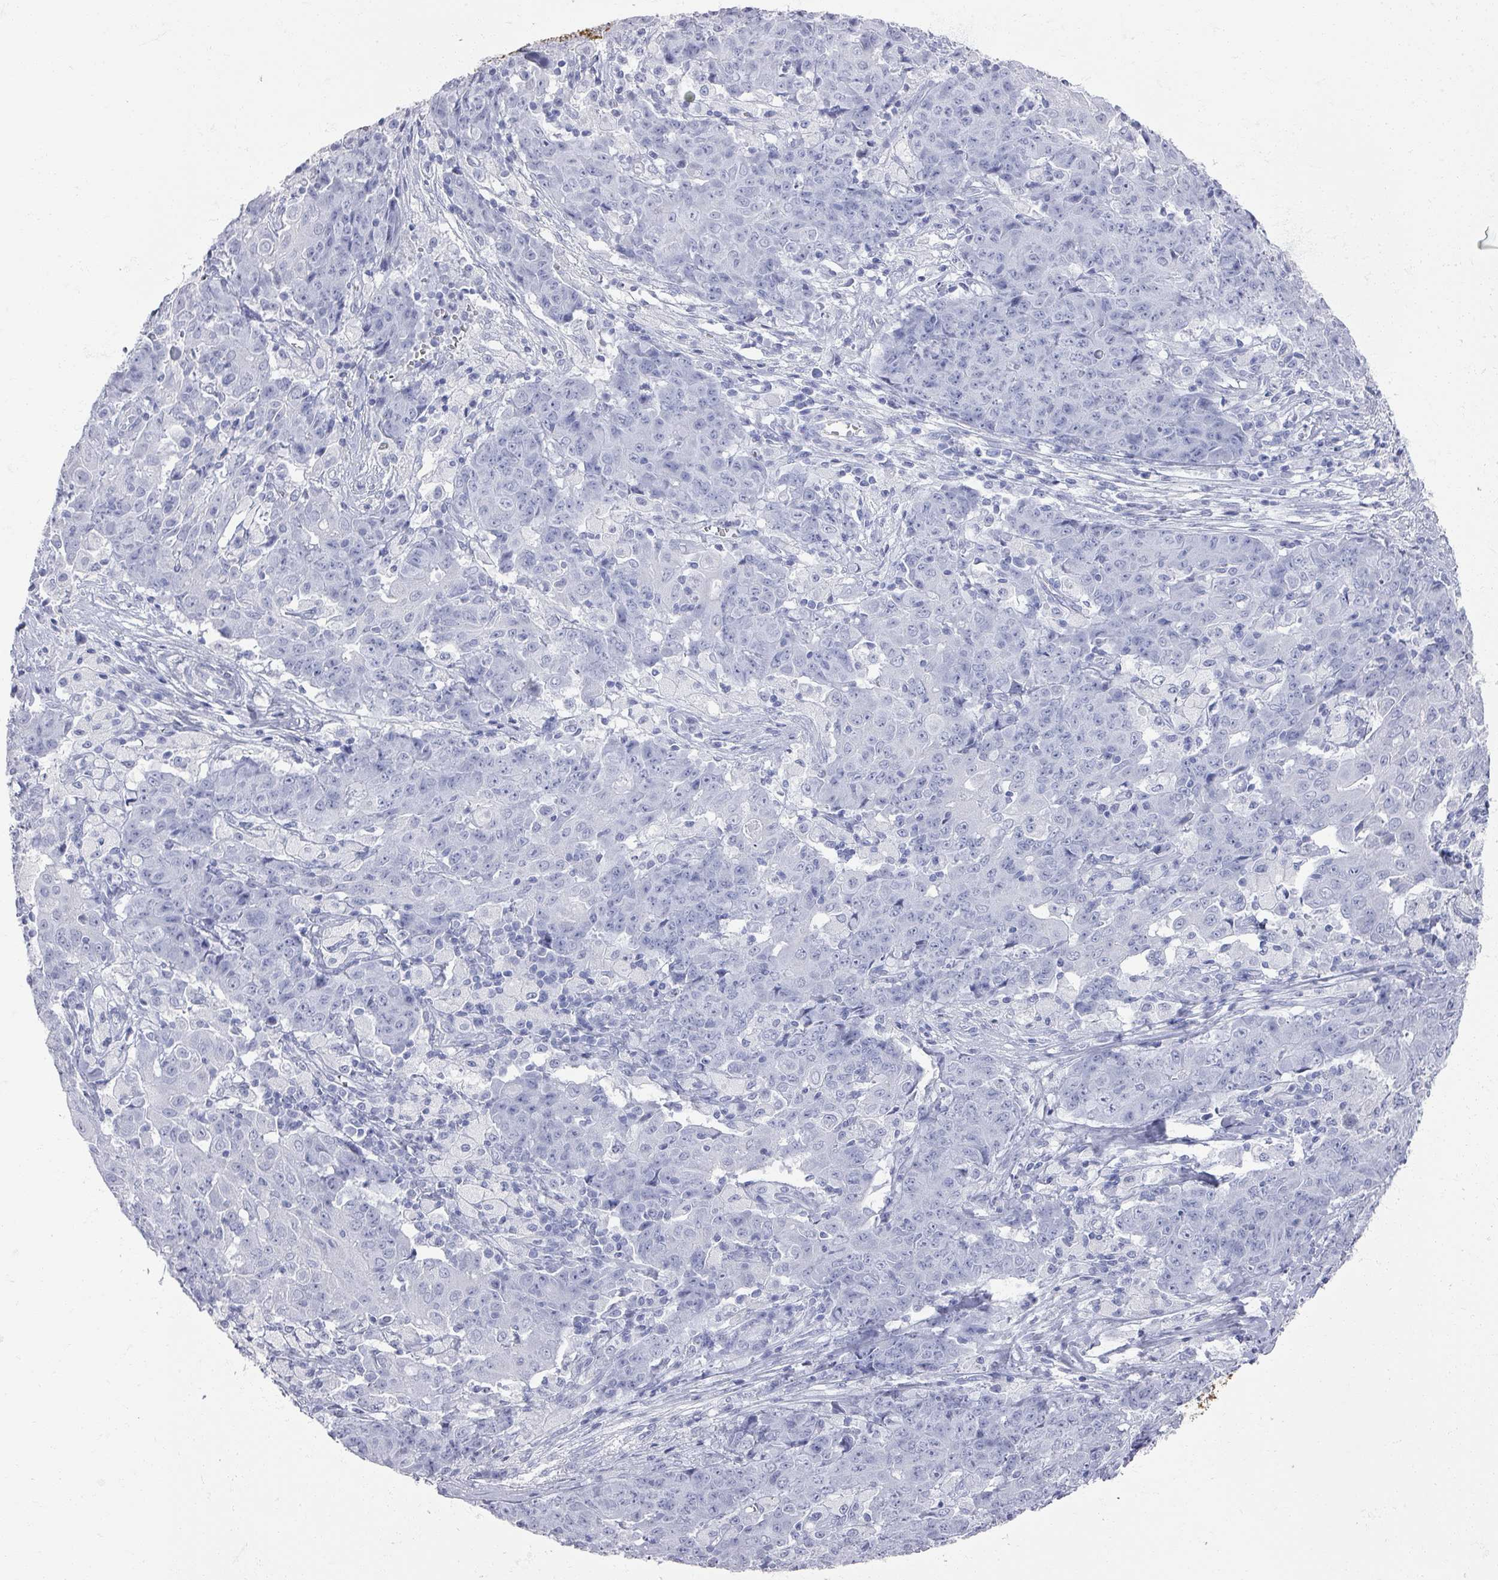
{"staining": {"intensity": "negative", "quantity": "none", "location": "none"}, "tissue": "ovarian cancer", "cell_type": "Tumor cells", "image_type": "cancer", "snomed": [{"axis": "morphology", "description": "Carcinoma, endometroid"}, {"axis": "topography", "description": "Ovary"}], "caption": "Tumor cells show no significant protein expression in endometroid carcinoma (ovarian). (Immunohistochemistry (ihc), brightfield microscopy, high magnification).", "gene": "OMG", "patient": {"sex": "female", "age": 42}}